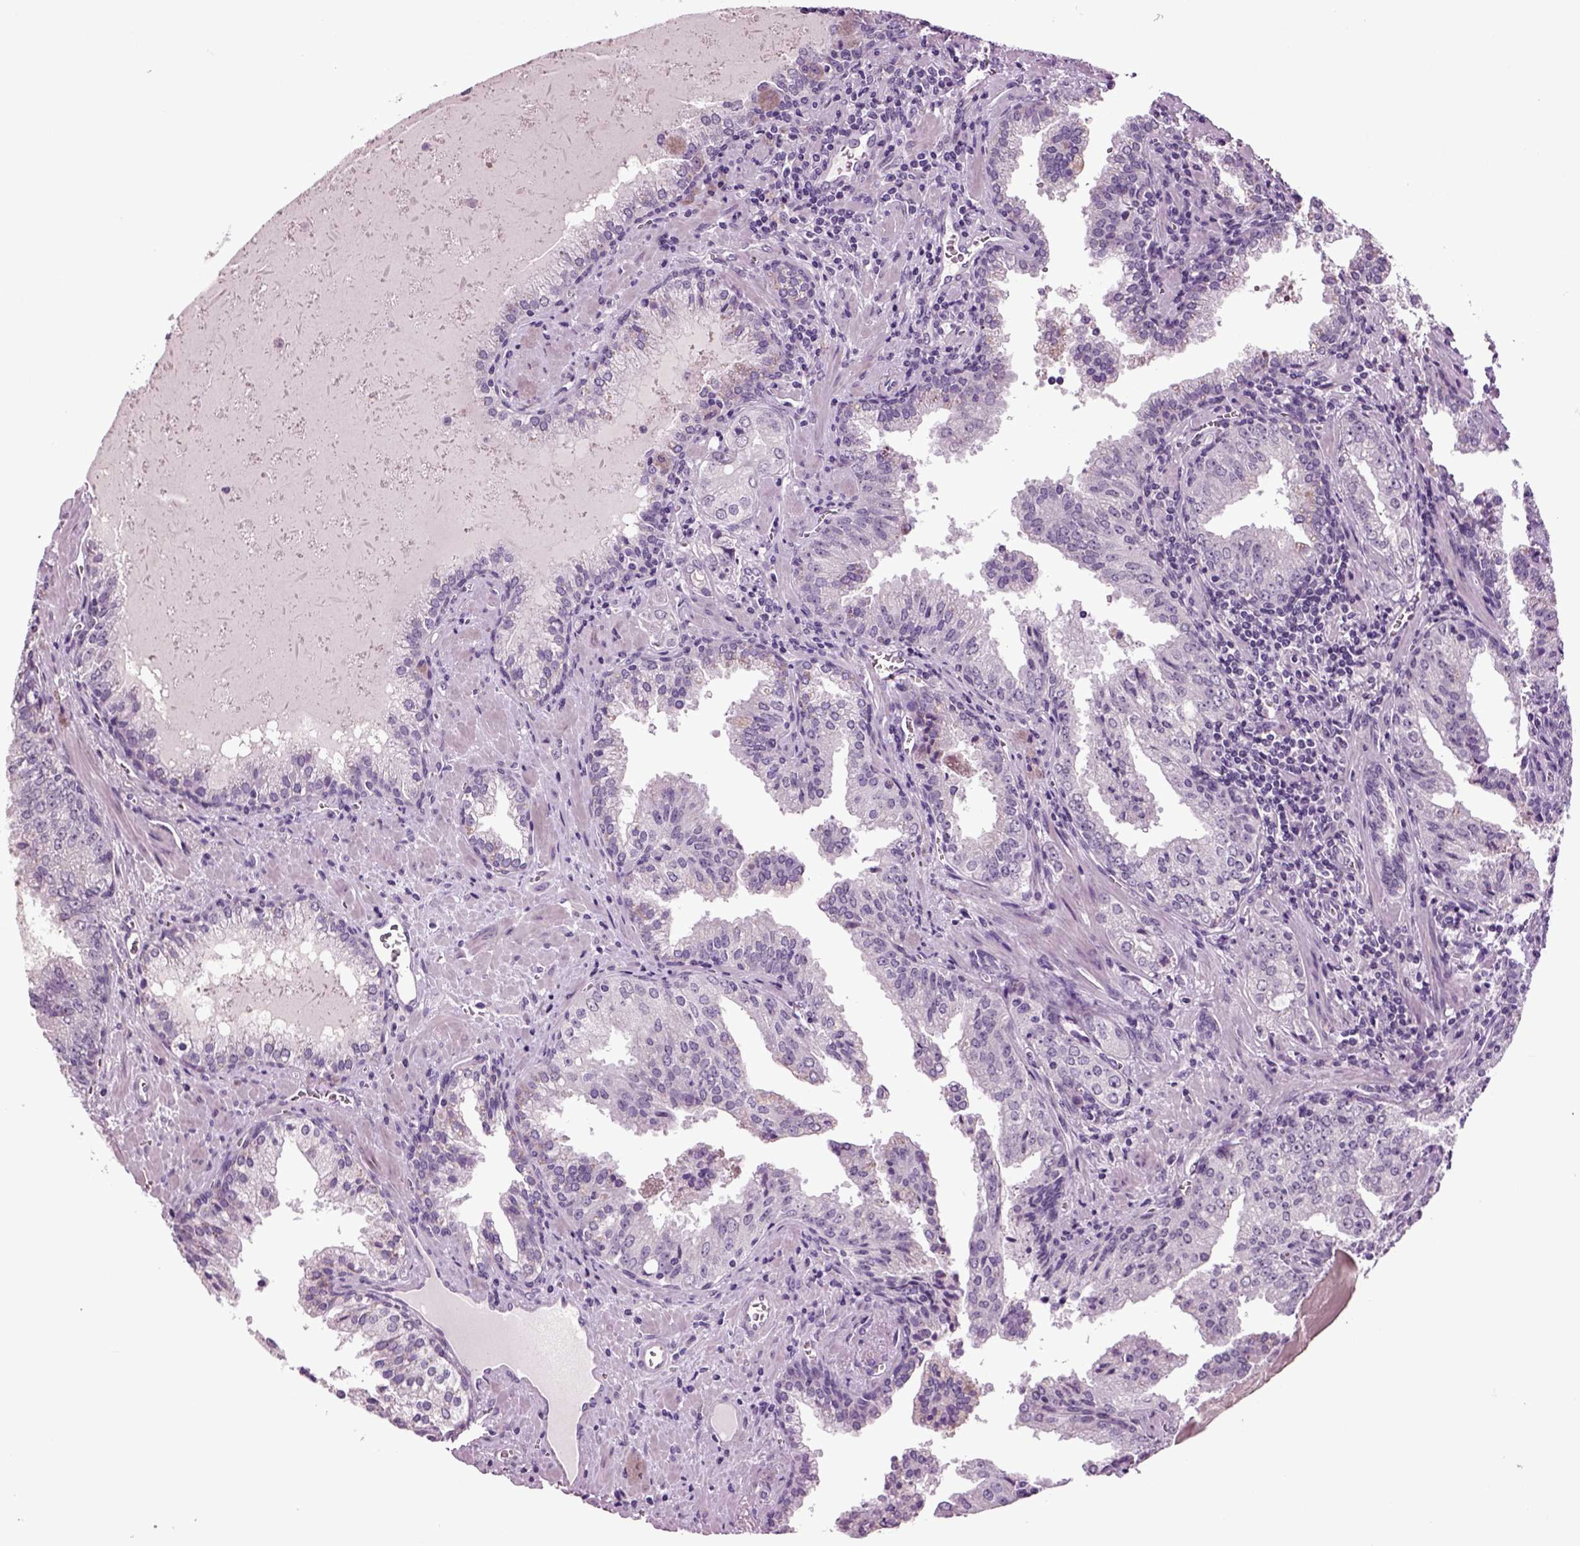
{"staining": {"intensity": "negative", "quantity": "none", "location": "none"}, "tissue": "prostate cancer", "cell_type": "Tumor cells", "image_type": "cancer", "snomed": [{"axis": "morphology", "description": "Adenocarcinoma, High grade"}, {"axis": "topography", "description": "Prostate"}], "caption": "Human prostate cancer (high-grade adenocarcinoma) stained for a protein using immunohistochemistry (IHC) shows no staining in tumor cells.", "gene": "SLC17A6", "patient": {"sex": "male", "age": 68}}